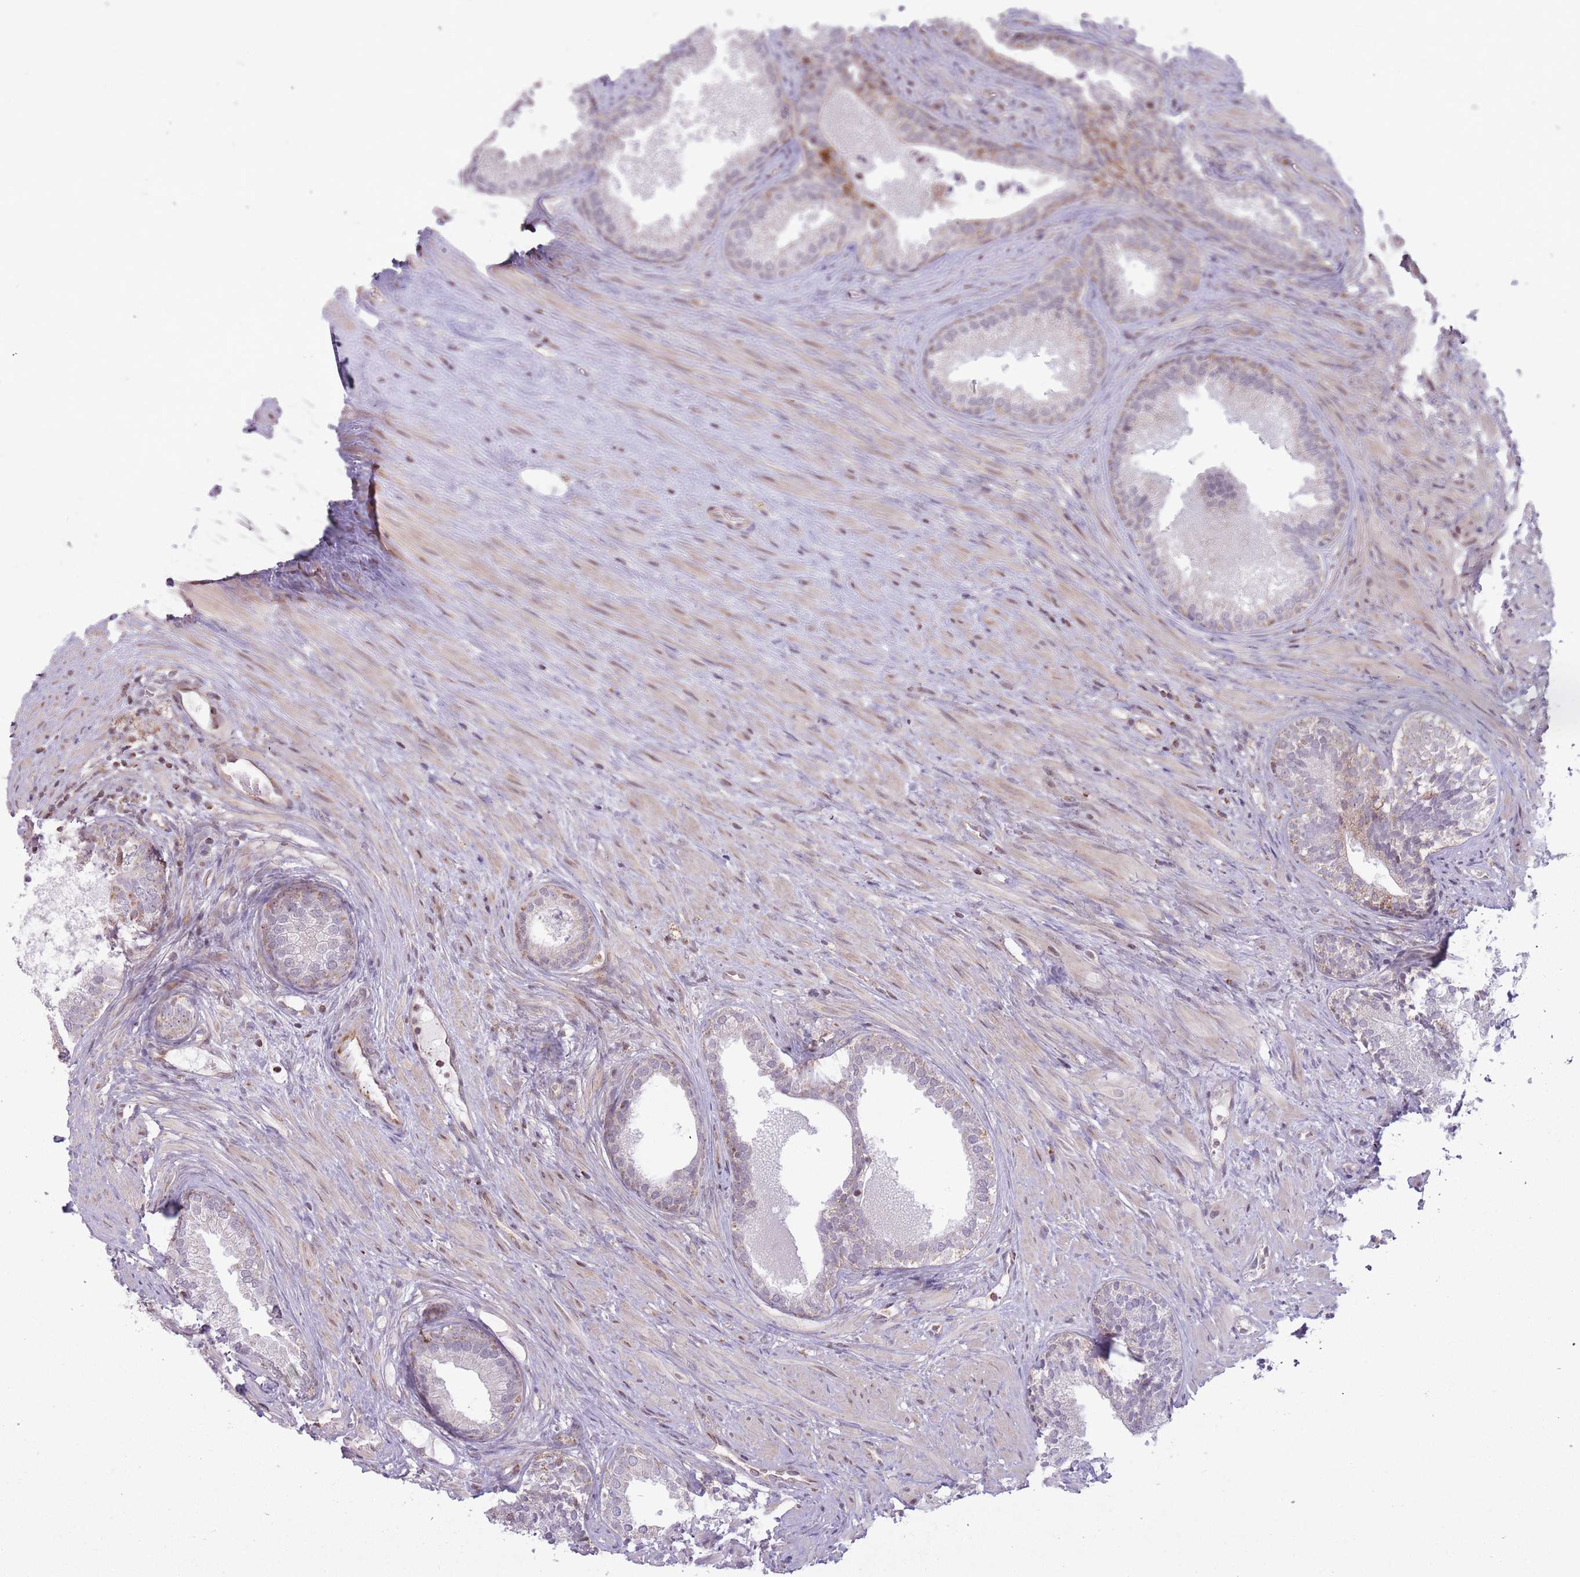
{"staining": {"intensity": "moderate", "quantity": "<25%", "location": "cytoplasmic/membranous"}, "tissue": "prostate", "cell_type": "Glandular cells", "image_type": "normal", "snomed": [{"axis": "morphology", "description": "Normal tissue, NOS"}, {"axis": "topography", "description": "Prostate"}], "caption": "Immunohistochemical staining of unremarkable prostate exhibits low levels of moderate cytoplasmic/membranous positivity in approximately <25% of glandular cells.", "gene": "DPYSL4", "patient": {"sex": "male", "age": 76}}